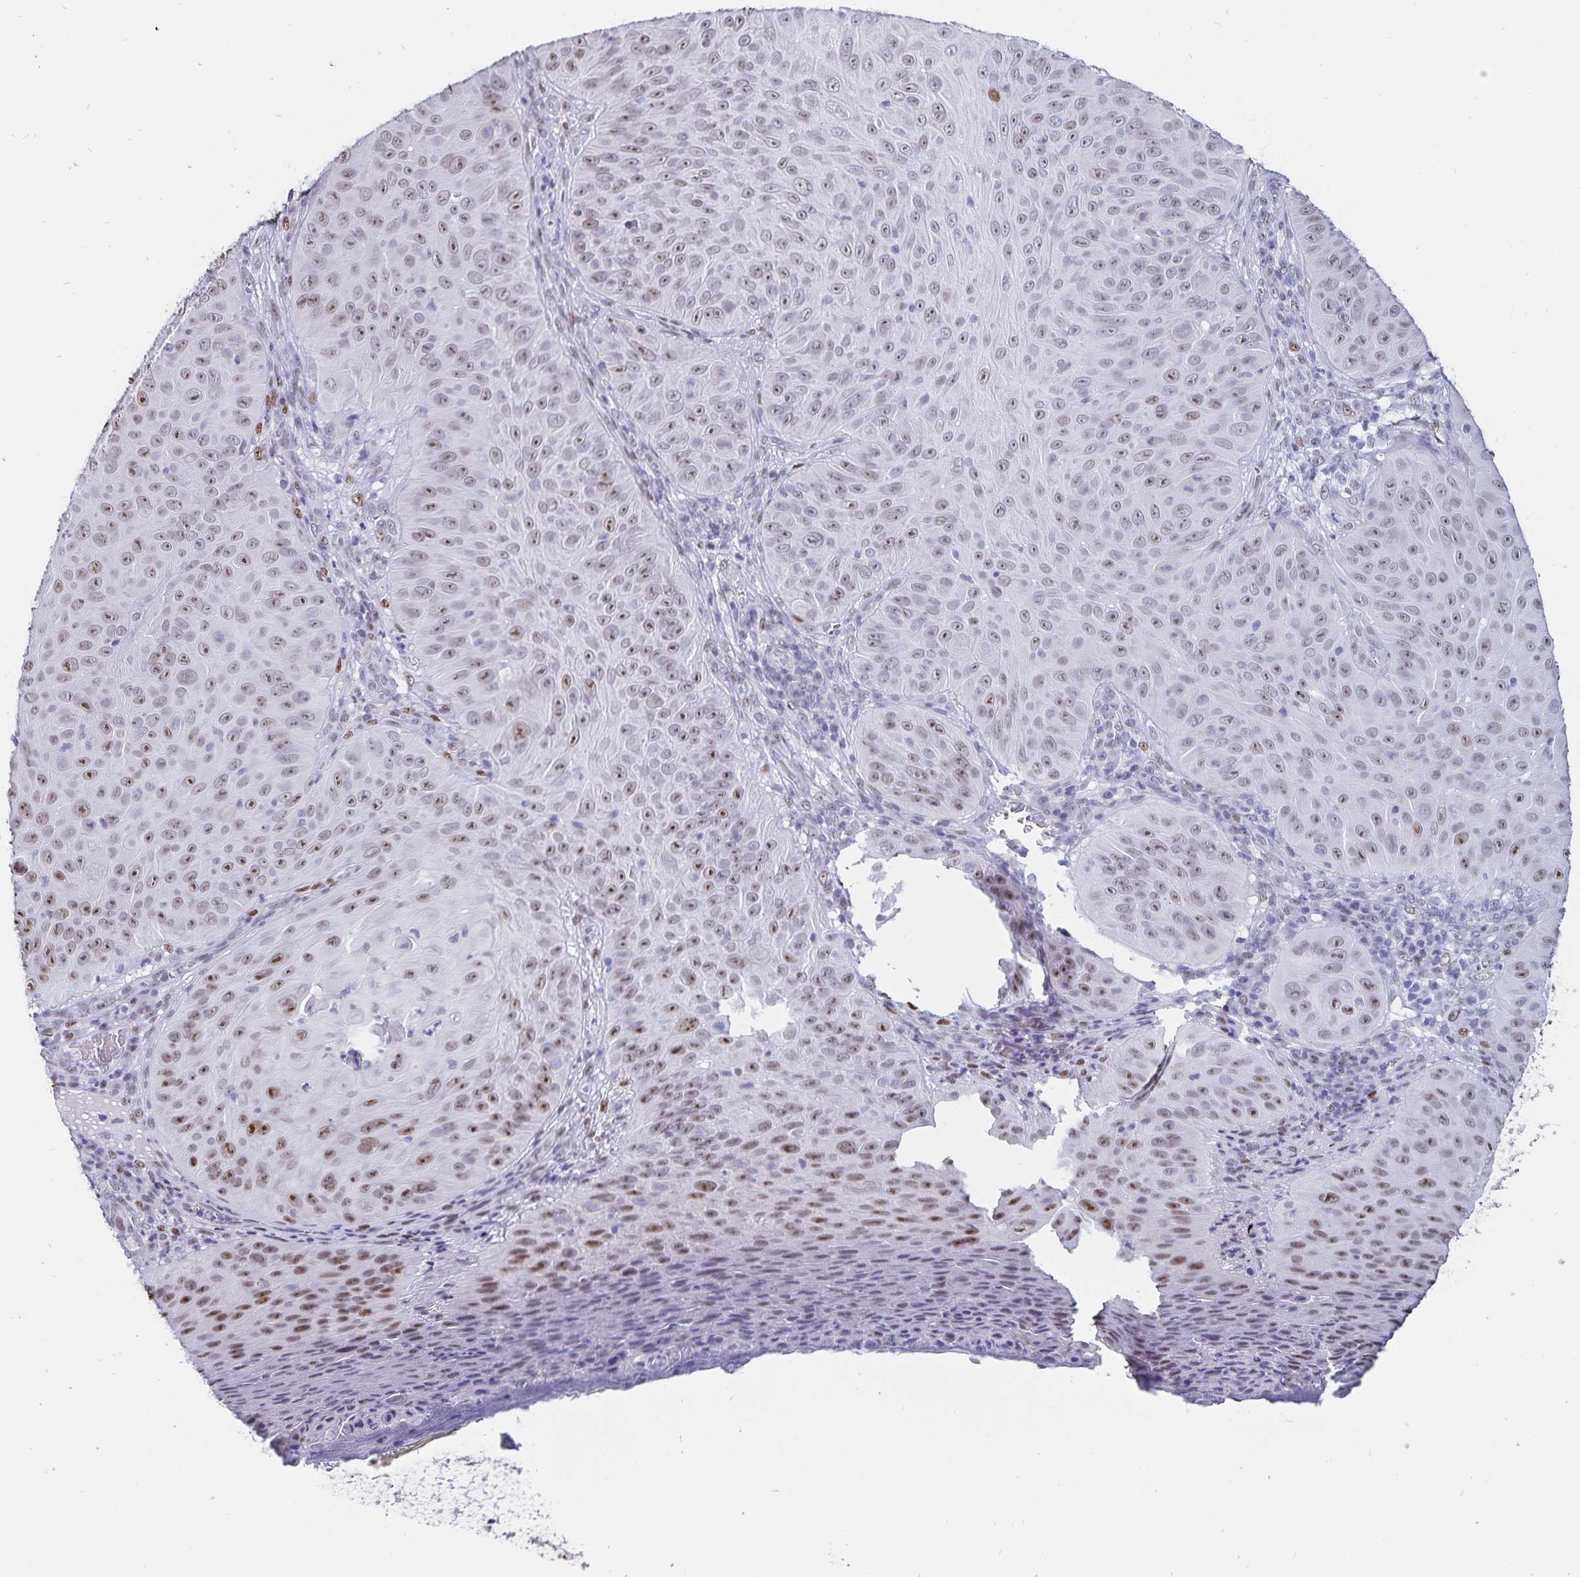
{"staining": {"intensity": "moderate", "quantity": "25%-75%", "location": "nuclear"}, "tissue": "skin cancer", "cell_type": "Tumor cells", "image_type": "cancer", "snomed": [{"axis": "morphology", "description": "Squamous cell carcinoma, NOS"}, {"axis": "topography", "description": "Skin"}], "caption": "Skin cancer tissue shows moderate nuclear staining in about 25%-75% of tumor cells", "gene": "HMGB3", "patient": {"sex": "male", "age": 82}}